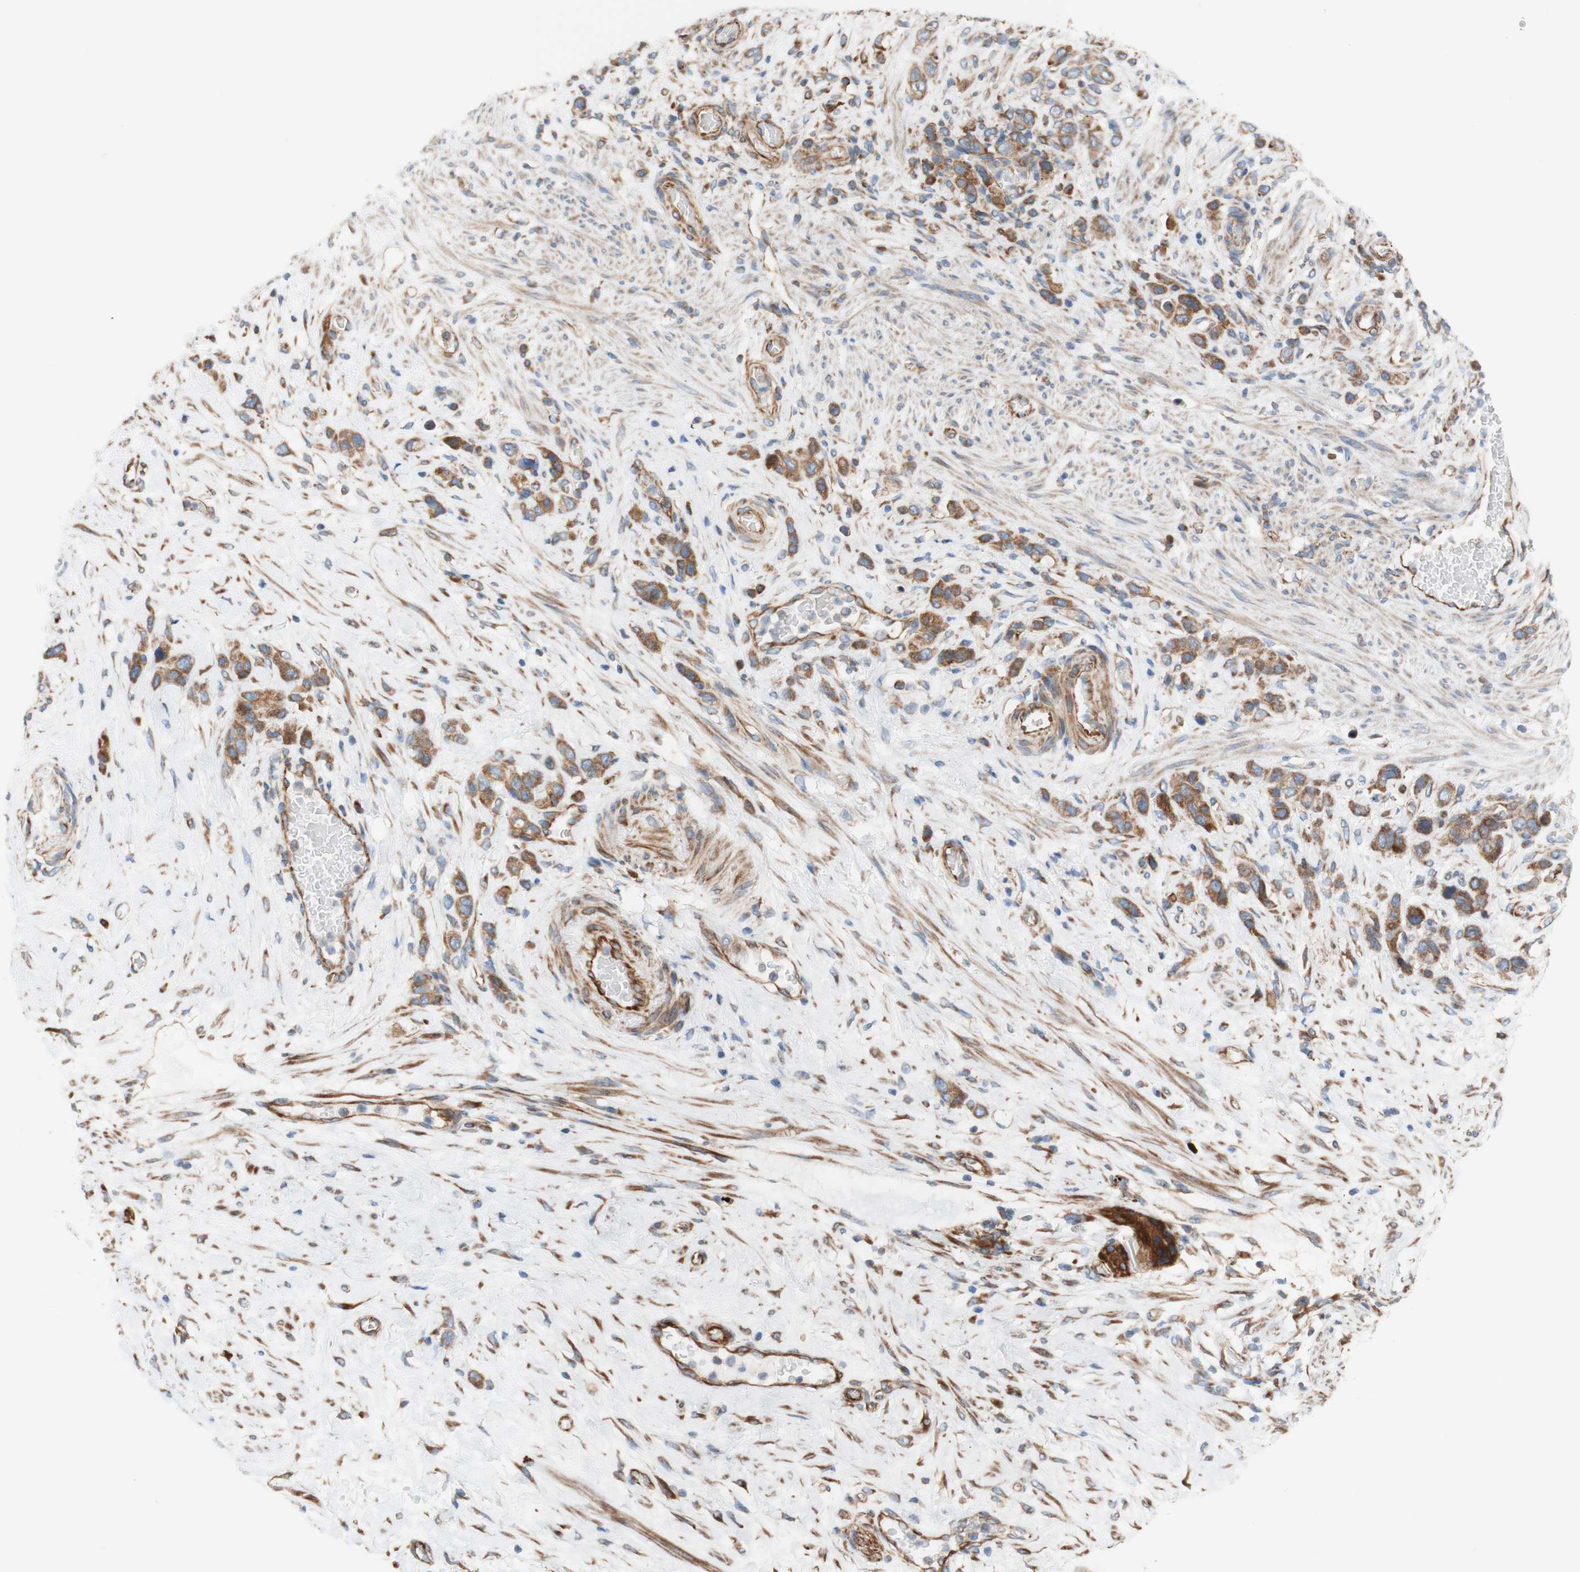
{"staining": {"intensity": "moderate", "quantity": ">75%", "location": "cytoplasmic/membranous"}, "tissue": "stomach cancer", "cell_type": "Tumor cells", "image_type": "cancer", "snomed": [{"axis": "morphology", "description": "Adenocarcinoma, NOS"}, {"axis": "morphology", "description": "Adenocarcinoma, High grade"}, {"axis": "topography", "description": "Stomach, upper"}, {"axis": "topography", "description": "Stomach, lower"}], "caption": "This image exhibits immunohistochemistry staining of stomach cancer, with medium moderate cytoplasmic/membranous expression in about >75% of tumor cells.", "gene": "C1orf43", "patient": {"sex": "female", "age": 65}}